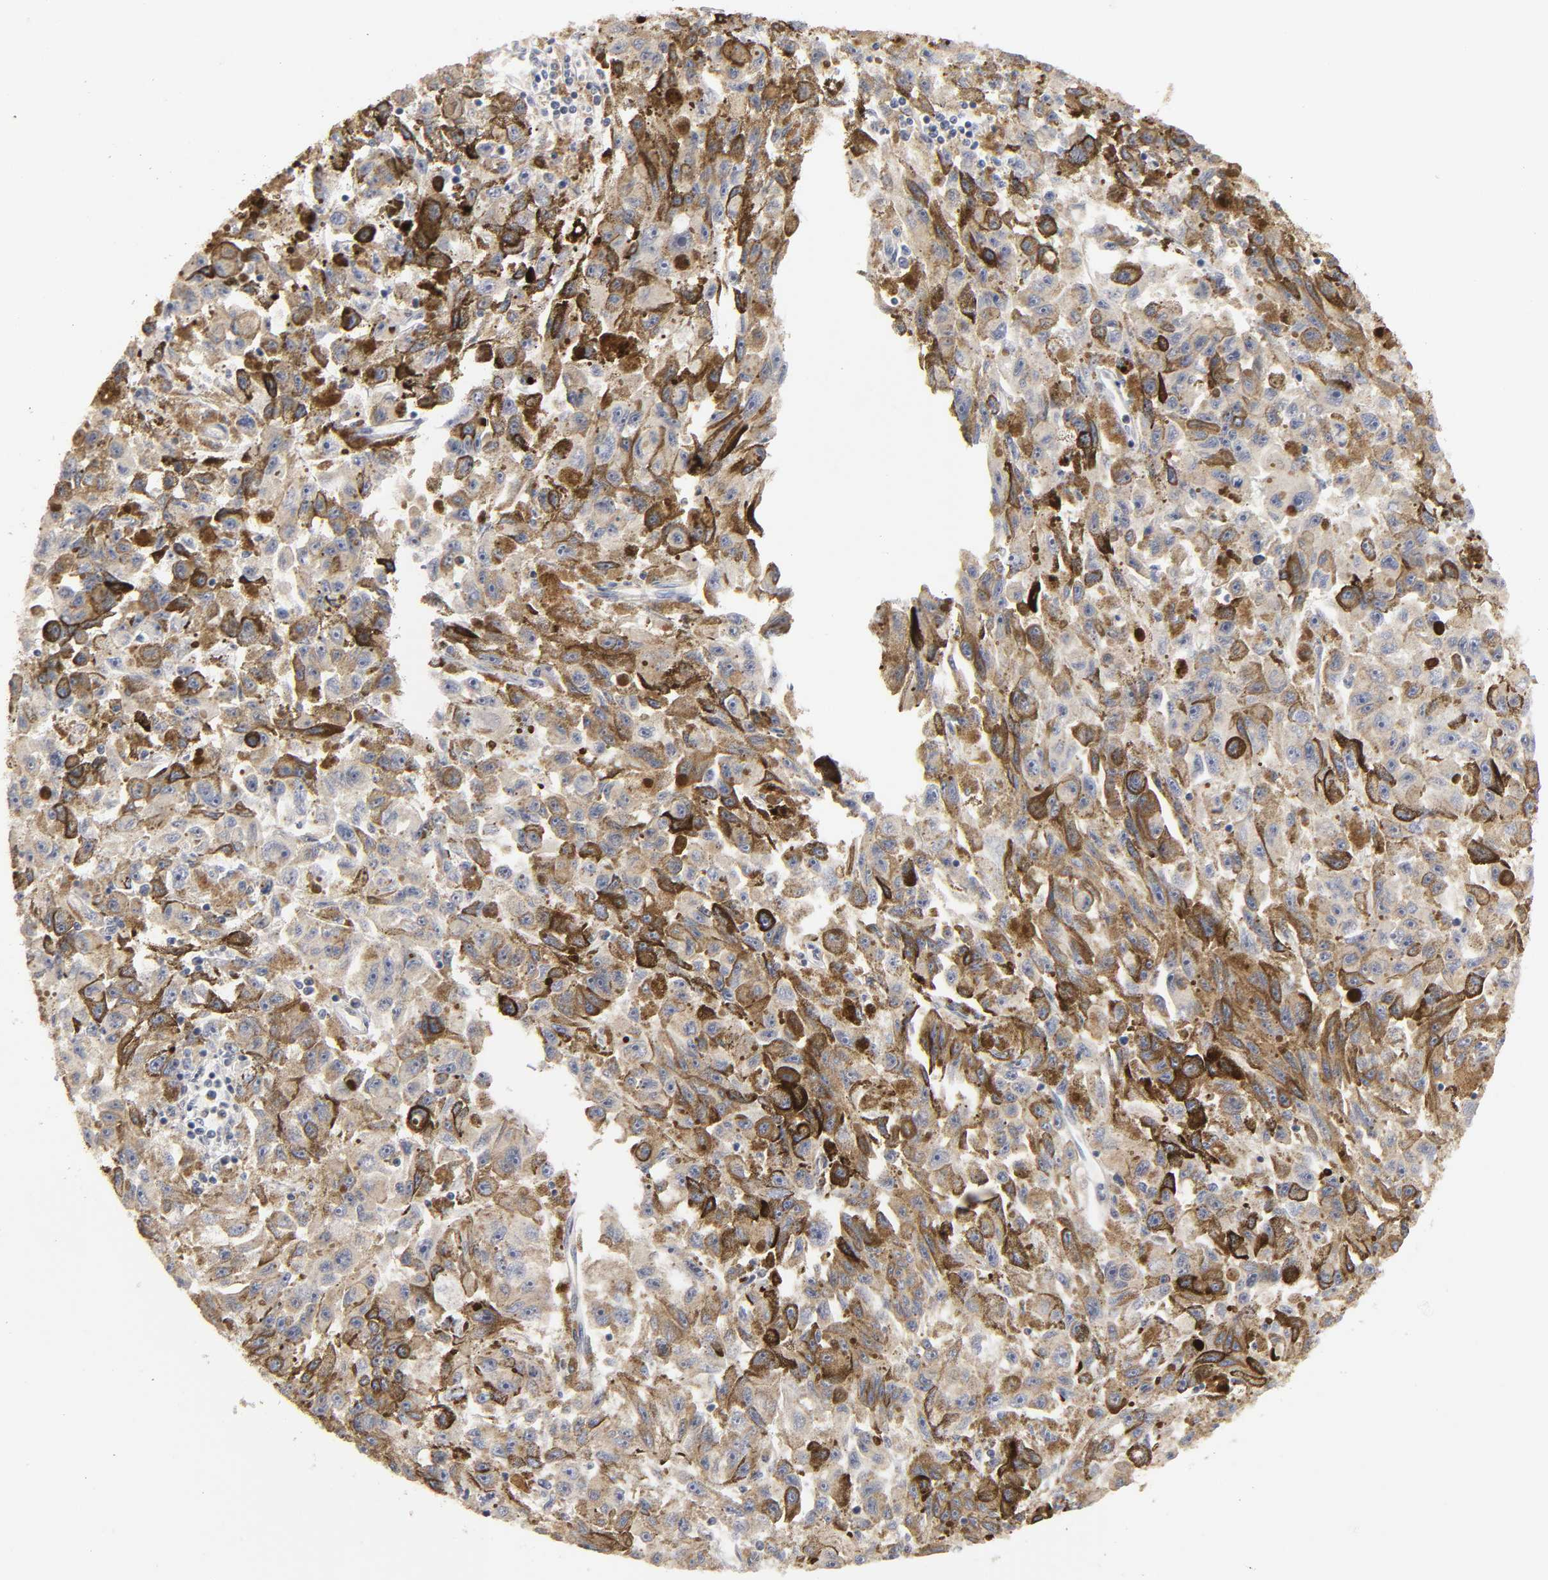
{"staining": {"intensity": "strong", "quantity": ">75%", "location": "cytoplasmic/membranous"}, "tissue": "melanoma", "cell_type": "Tumor cells", "image_type": "cancer", "snomed": [{"axis": "morphology", "description": "Malignant melanoma, NOS"}, {"axis": "topography", "description": "Skin"}], "caption": "Brown immunohistochemical staining in human malignant melanoma demonstrates strong cytoplasmic/membranous staining in approximately >75% of tumor cells.", "gene": "POR", "patient": {"sex": "female", "age": 104}}